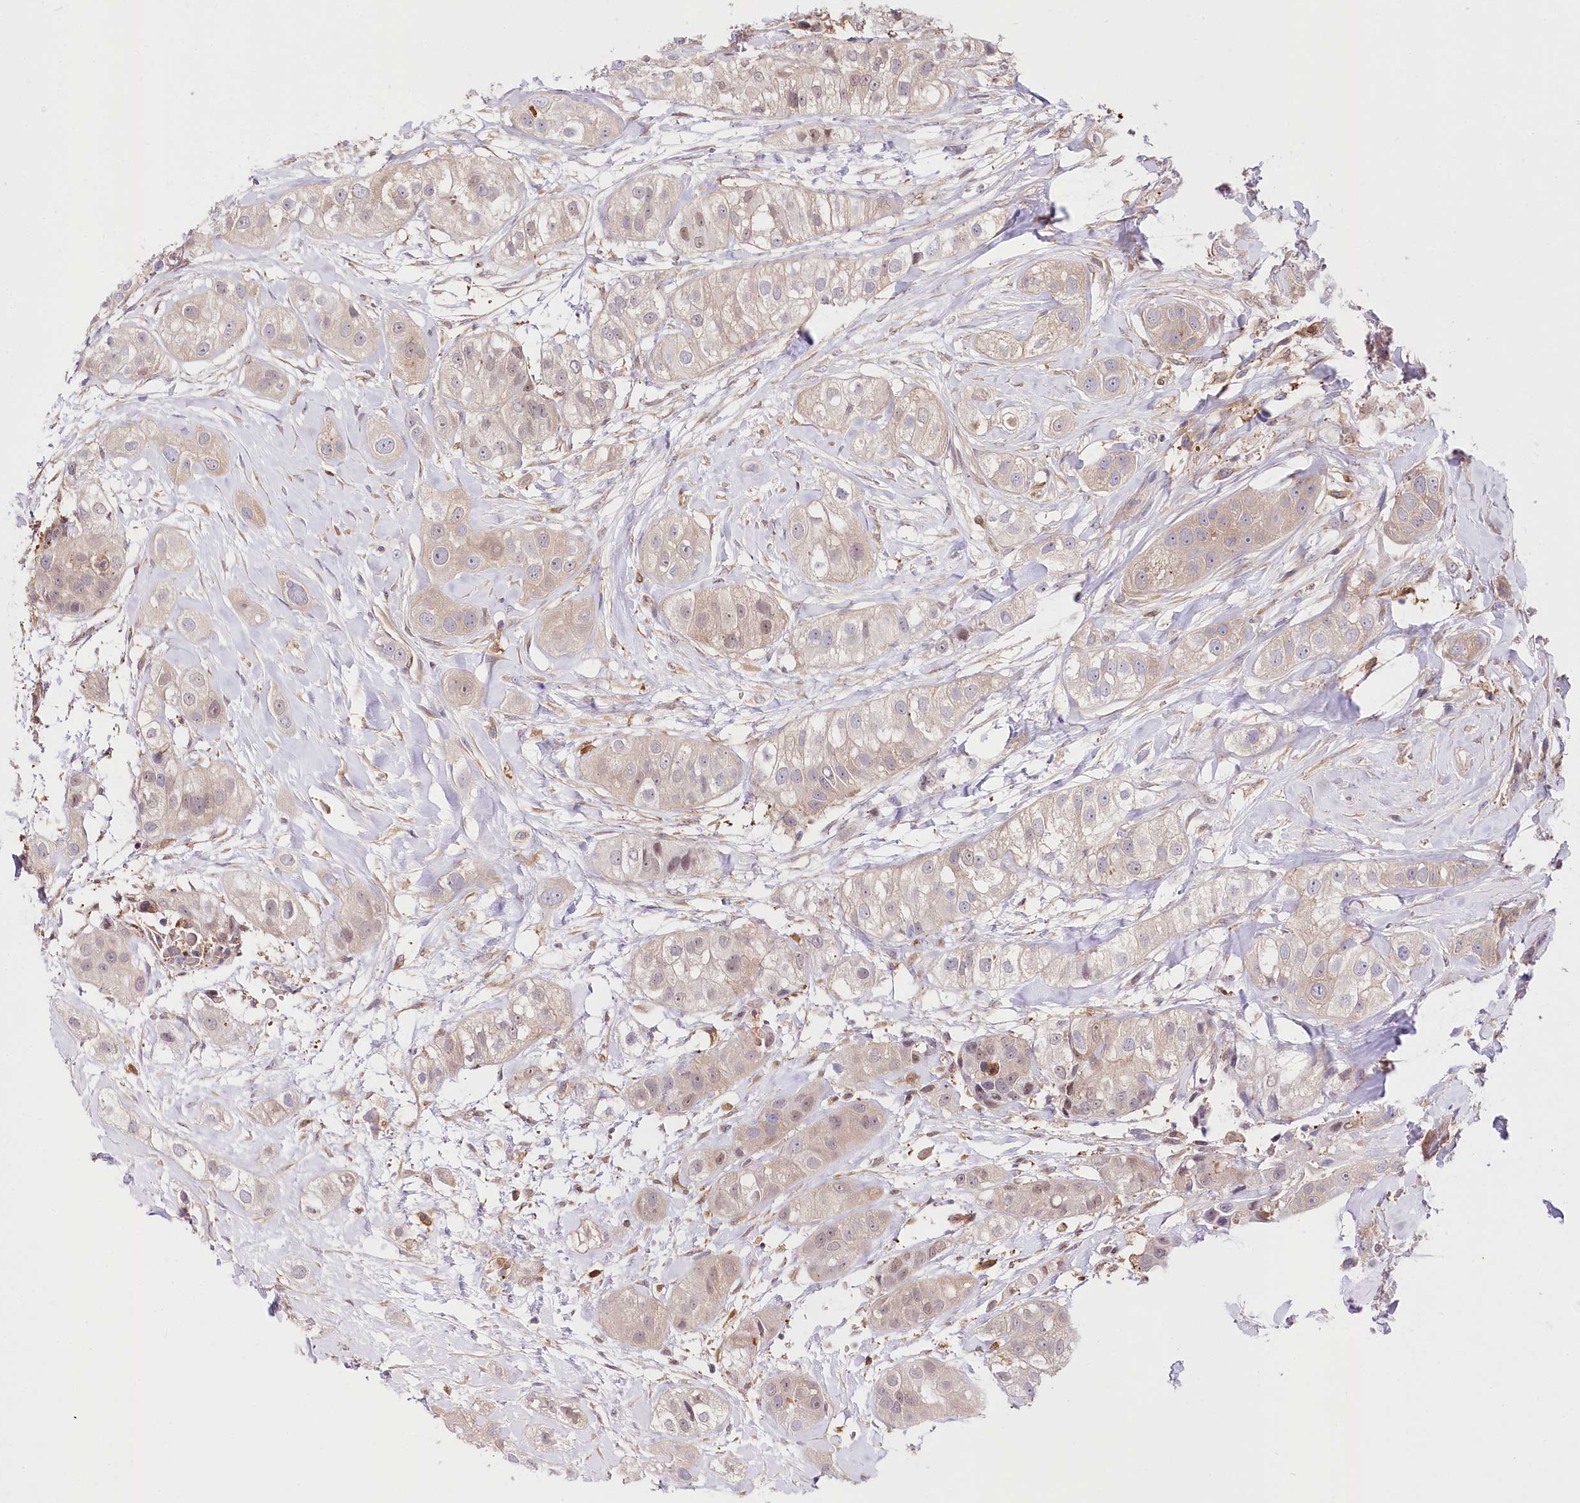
{"staining": {"intensity": "weak", "quantity": "25%-75%", "location": "cytoplasmic/membranous,nuclear"}, "tissue": "head and neck cancer", "cell_type": "Tumor cells", "image_type": "cancer", "snomed": [{"axis": "morphology", "description": "Normal tissue, NOS"}, {"axis": "morphology", "description": "Squamous cell carcinoma, NOS"}, {"axis": "topography", "description": "Skeletal muscle"}, {"axis": "topography", "description": "Head-Neck"}], "caption": "Human head and neck cancer (squamous cell carcinoma) stained for a protein (brown) exhibits weak cytoplasmic/membranous and nuclear positive positivity in approximately 25%-75% of tumor cells.", "gene": "UGP2", "patient": {"sex": "male", "age": 51}}